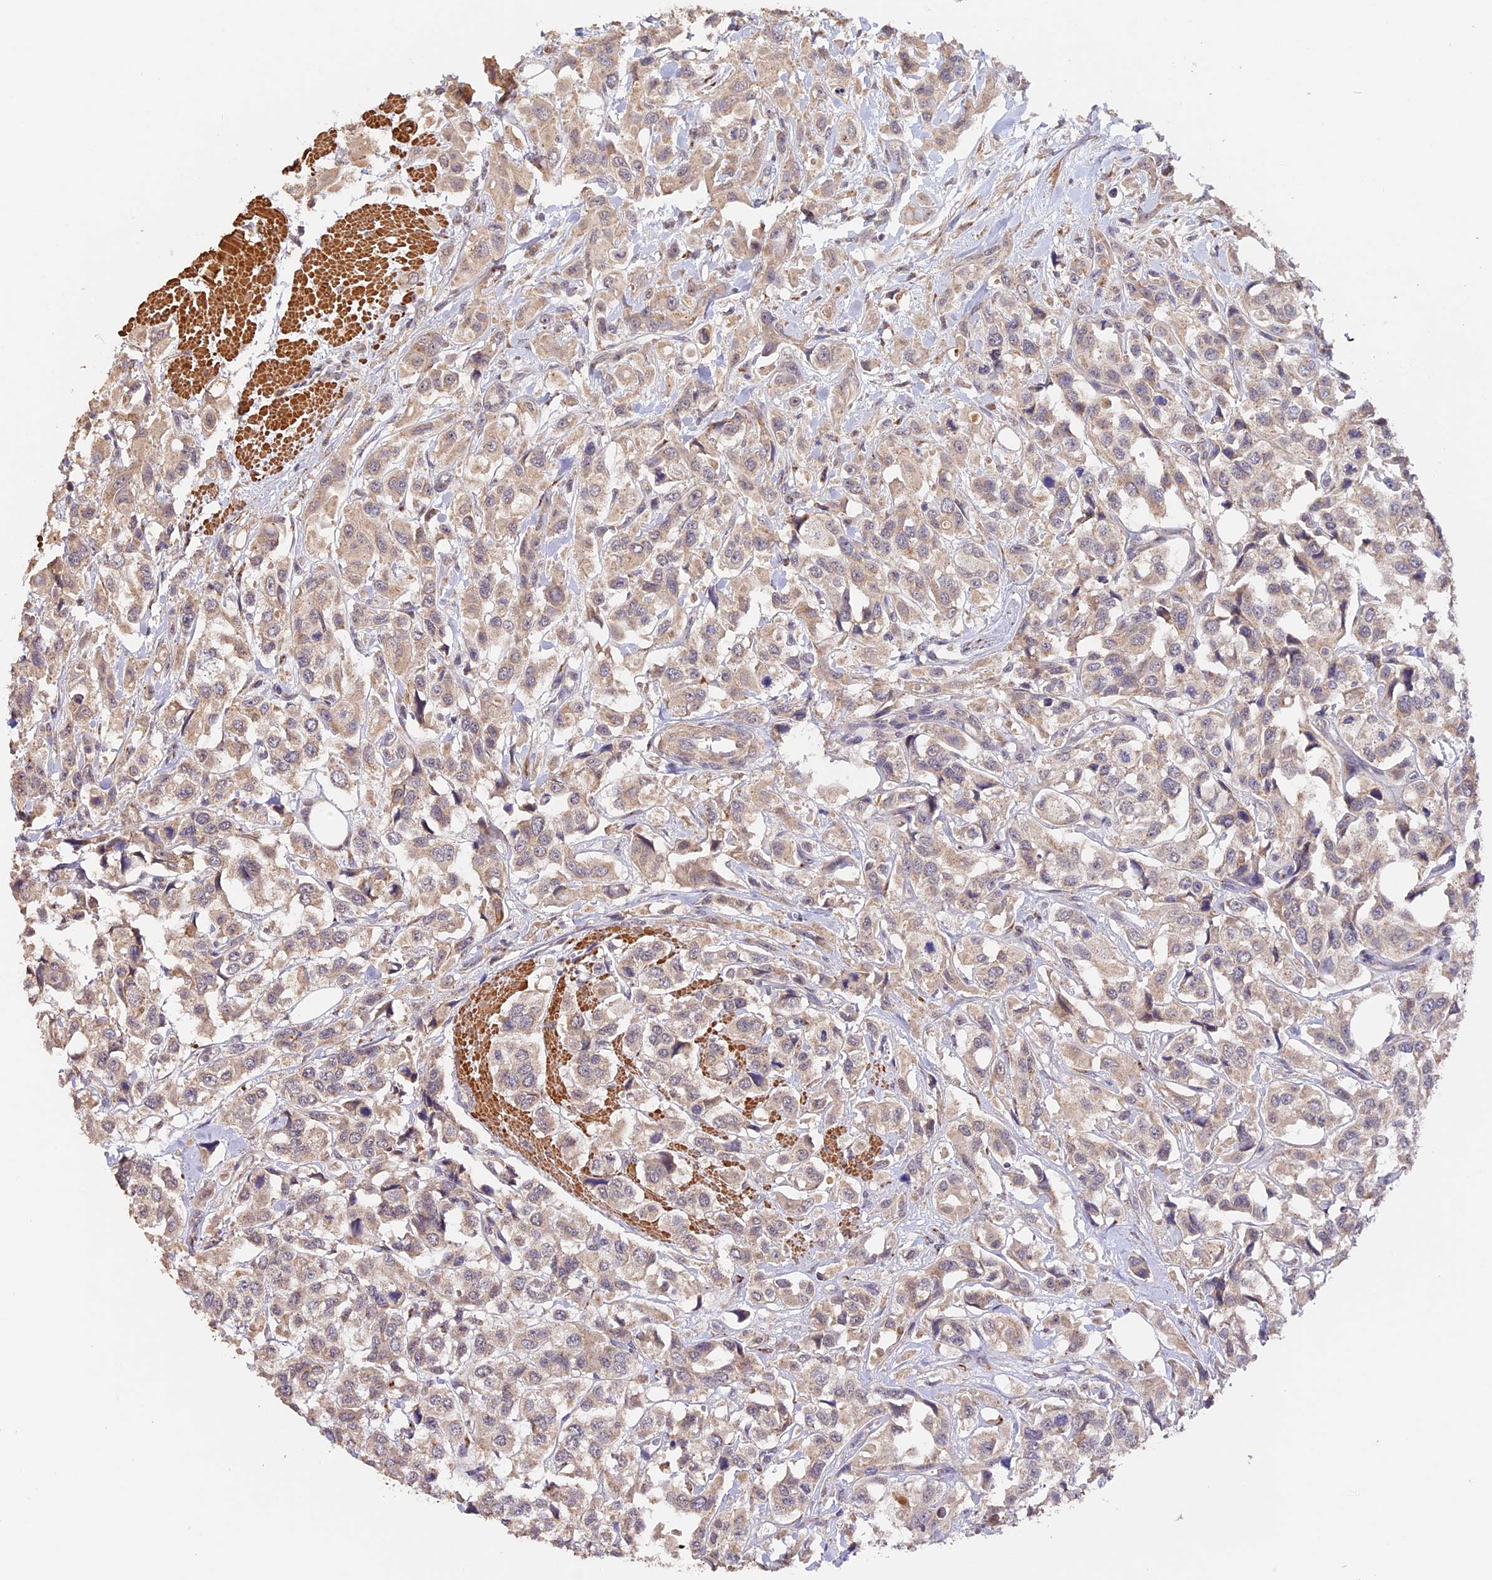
{"staining": {"intensity": "weak", "quantity": "25%-75%", "location": "cytoplasmic/membranous"}, "tissue": "urothelial cancer", "cell_type": "Tumor cells", "image_type": "cancer", "snomed": [{"axis": "morphology", "description": "Urothelial carcinoma, High grade"}, {"axis": "topography", "description": "Urinary bladder"}], "caption": "Urothelial carcinoma (high-grade) stained with IHC reveals weak cytoplasmic/membranous staining in about 25%-75% of tumor cells. The protein is shown in brown color, while the nuclei are stained blue.", "gene": "TANGO6", "patient": {"sex": "male", "age": 67}}